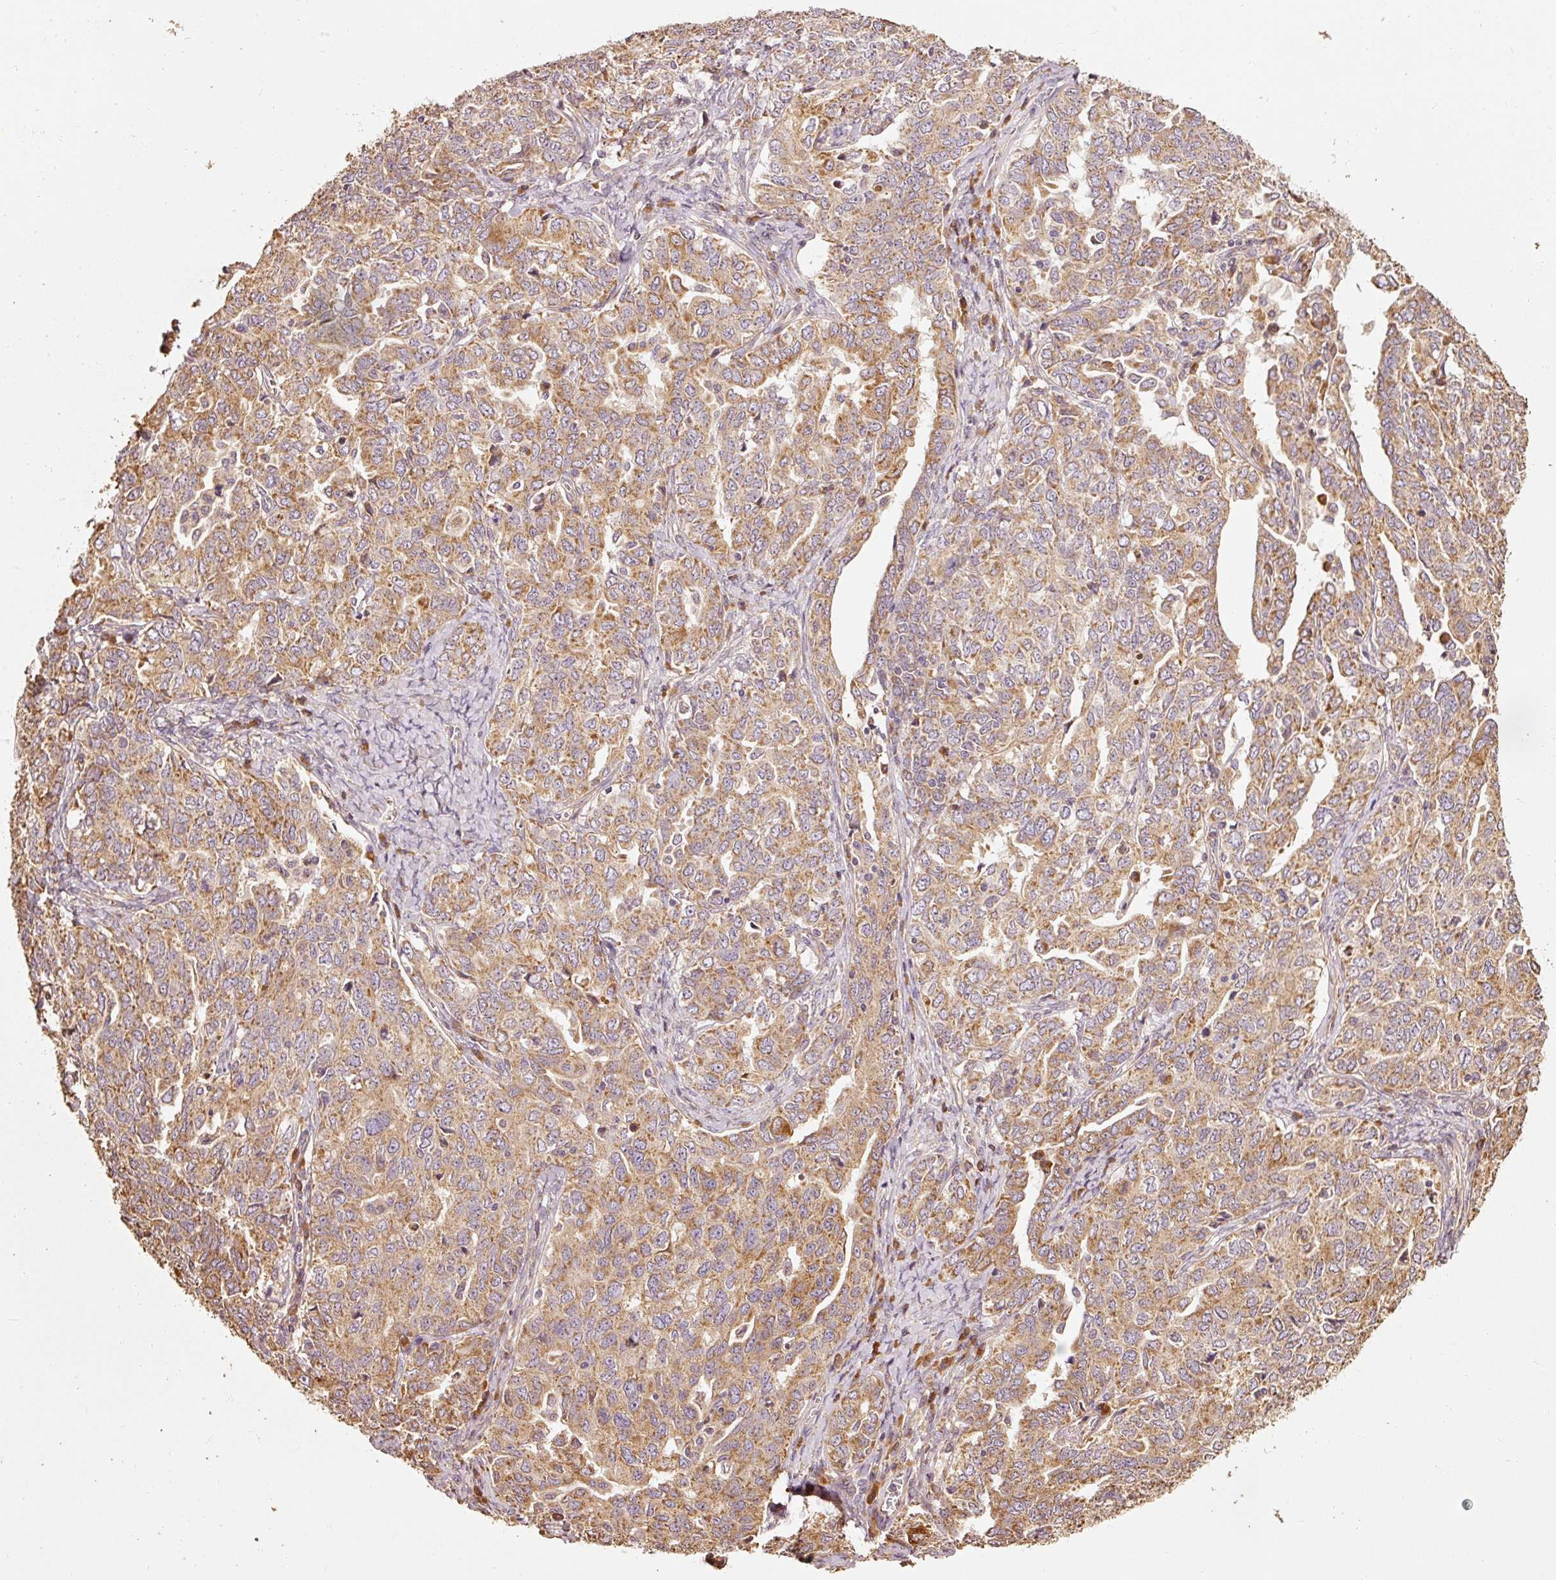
{"staining": {"intensity": "moderate", "quantity": ">75%", "location": "cytoplasmic/membranous"}, "tissue": "ovarian cancer", "cell_type": "Tumor cells", "image_type": "cancer", "snomed": [{"axis": "morphology", "description": "Carcinoma, endometroid"}, {"axis": "topography", "description": "Ovary"}], "caption": "A medium amount of moderate cytoplasmic/membranous positivity is seen in about >75% of tumor cells in endometroid carcinoma (ovarian) tissue.", "gene": "EFHC1", "patient": {"sex": "female", "age": 62}}